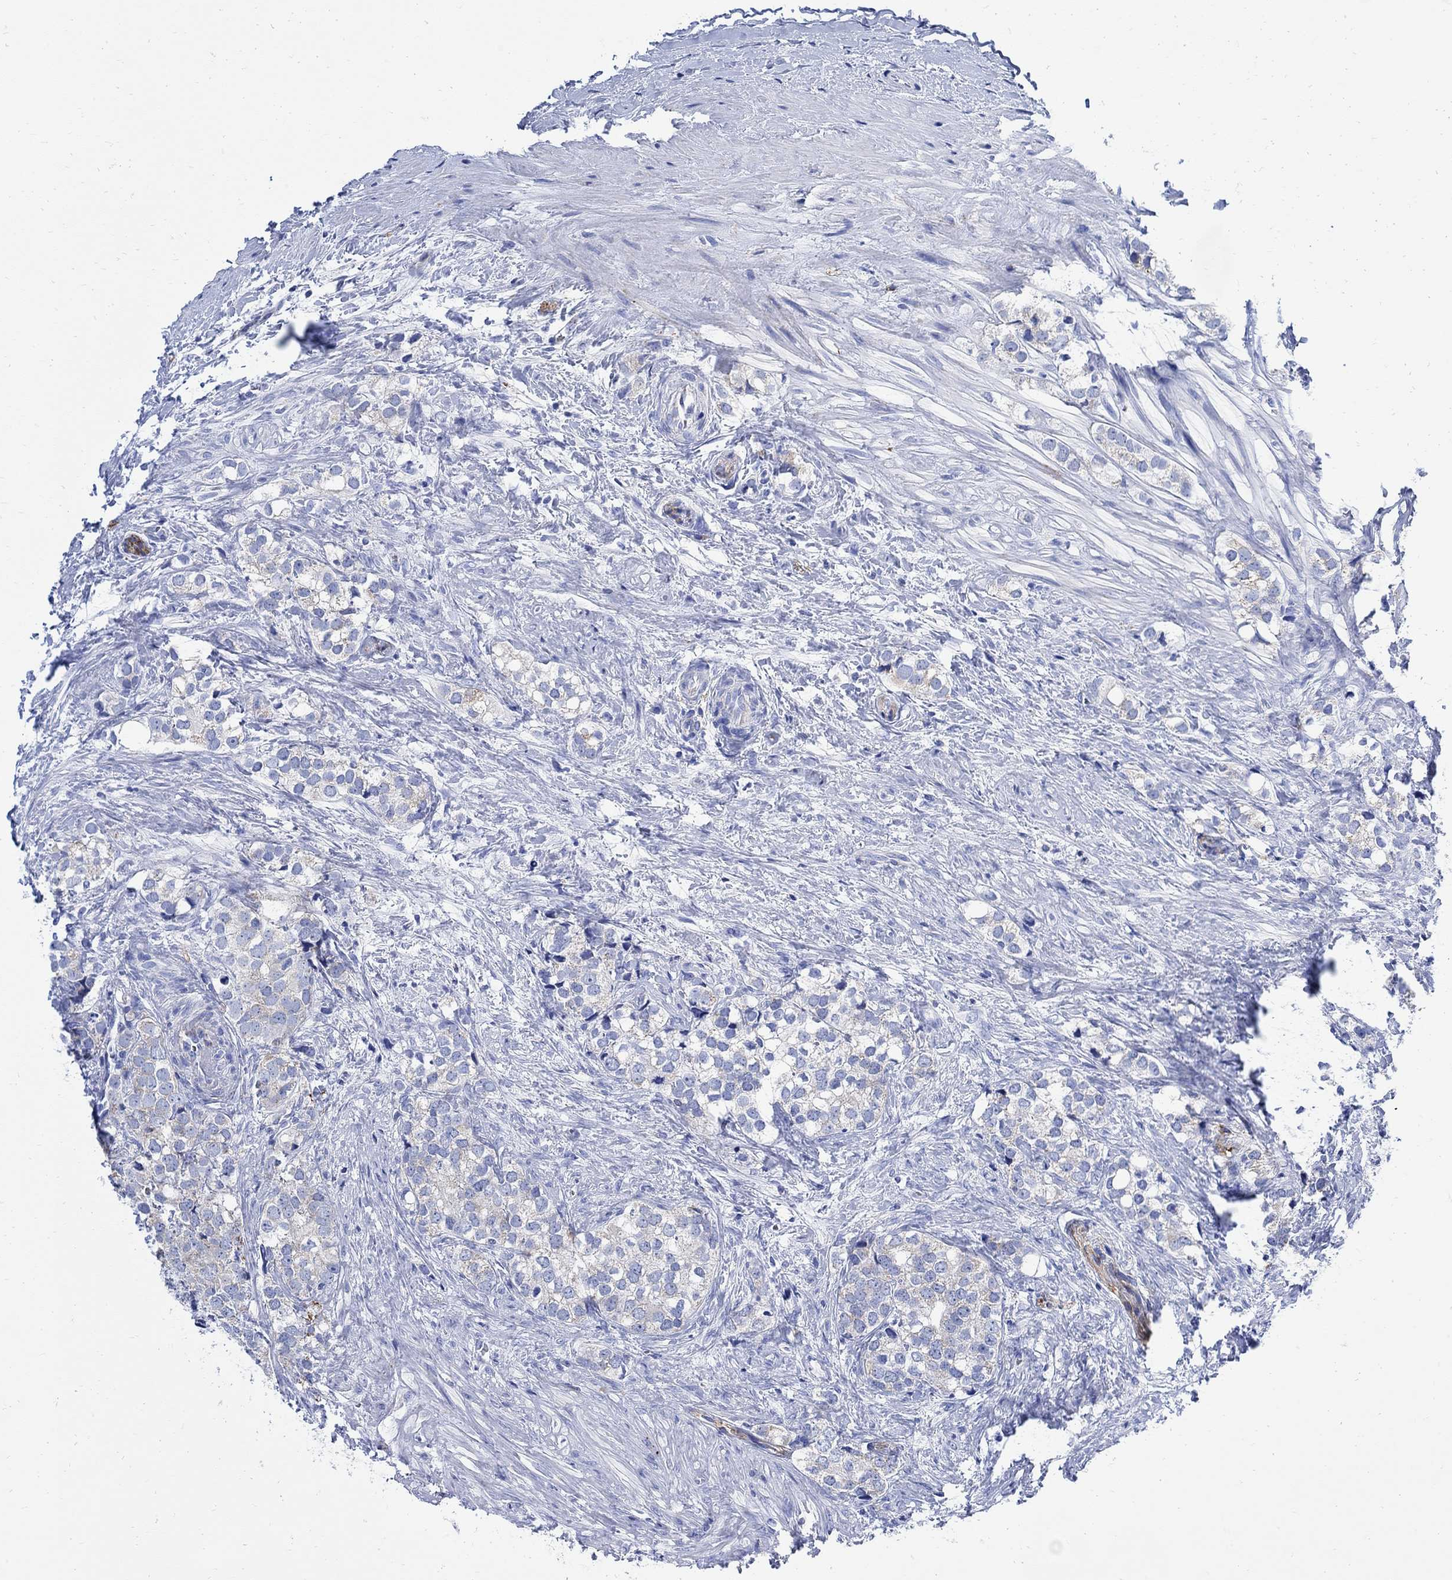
{"staining": {"intensity": "weak", "quantity": "<25%", "location": "cytoplasmic/membranous"}, "tissue": "prostate cancer", "cell_type": "Tumor cells", "image_type": "cancer", "snomed": [{"axis": "morphology", "description": "Adenocarcinoma, NOS"}, {"axis": "topography", "description": "Prostate and seminal vesicle, NOS"}], "caption": "This is a histopathology image of IHC staining of prostate adenocarcinoma, which shows no staining in tumor cells.", "gene": "CPLX2", "patient": {"sex": "male", "age": 63}}